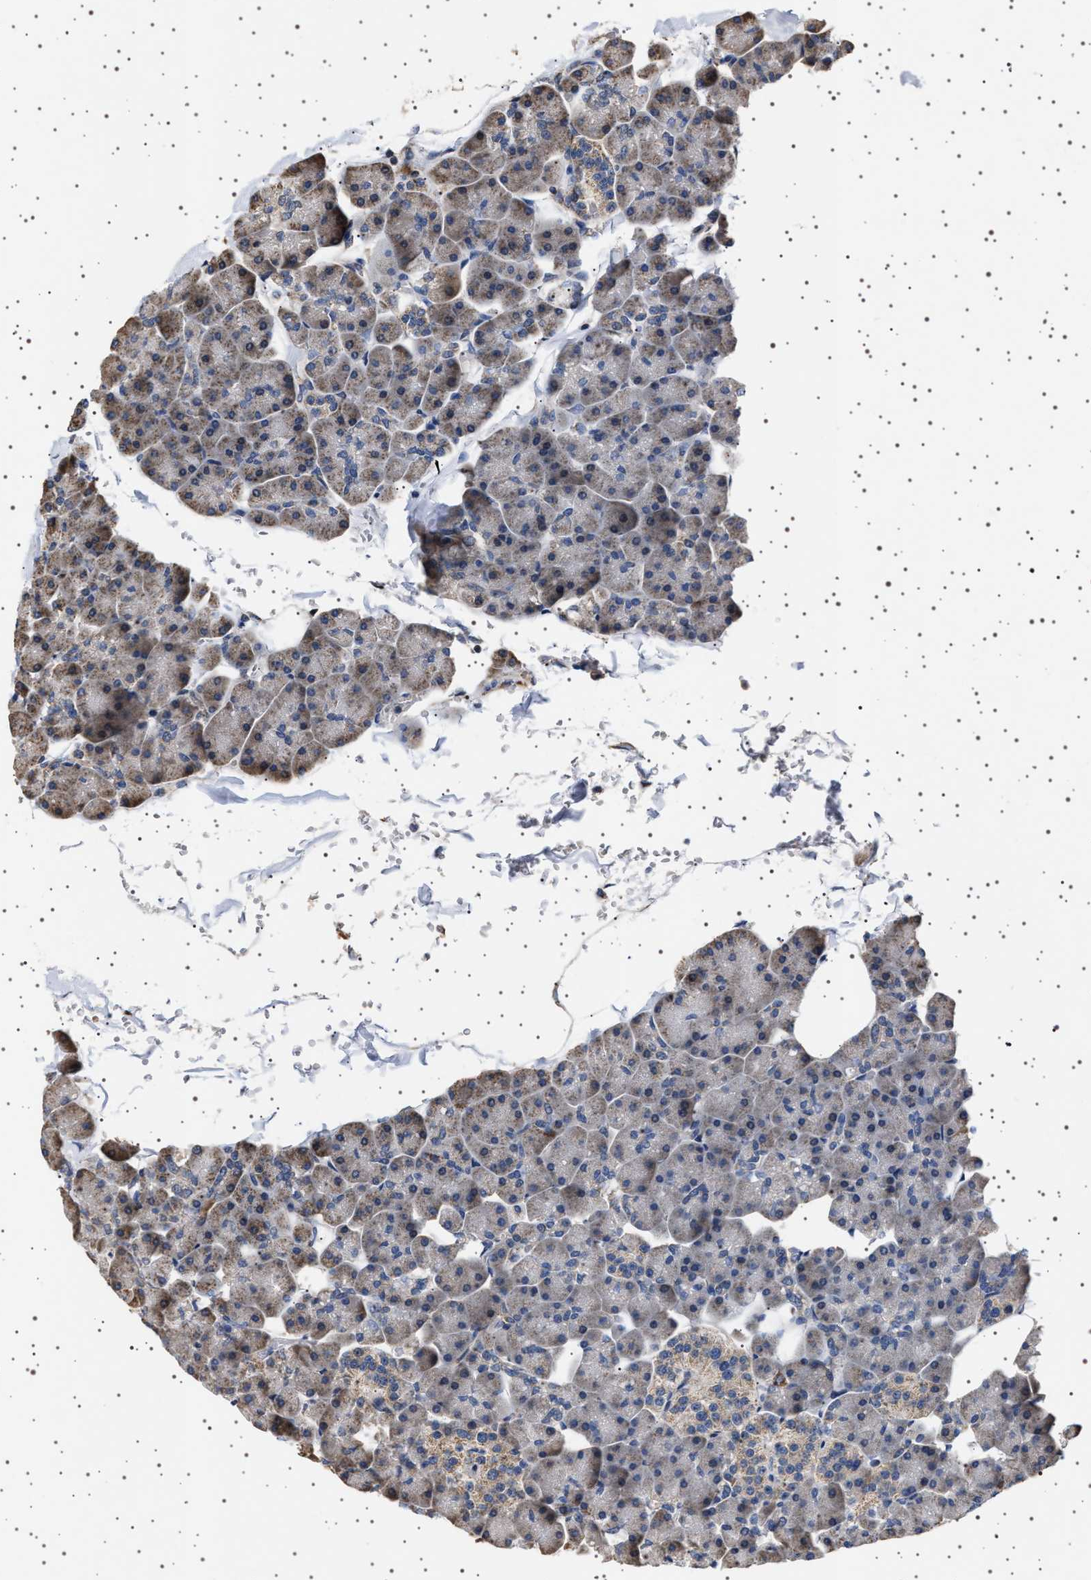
{"staining": {"intensity": "weak", "quantity": "25%-75%", "location": "cytoplasmic/membranous"}, "tissue": "pancreas", "cell_type": "Exocrine glandular cells", "image_type": "normal", "snomed": [{"axis": "morphology", "description": "Normal tissue, NOS"}, {"axis": "topography", "description": "Pancreas"}], "caption": "An IHC micrograph of normal tissue is shown. Protein staining in brown highlights weak cytoplasmic/membranous positivity in pancreas within exocrine glandular cells.", "gene": "TRUB2", "patient": {"sex": "male", "age": 35}}